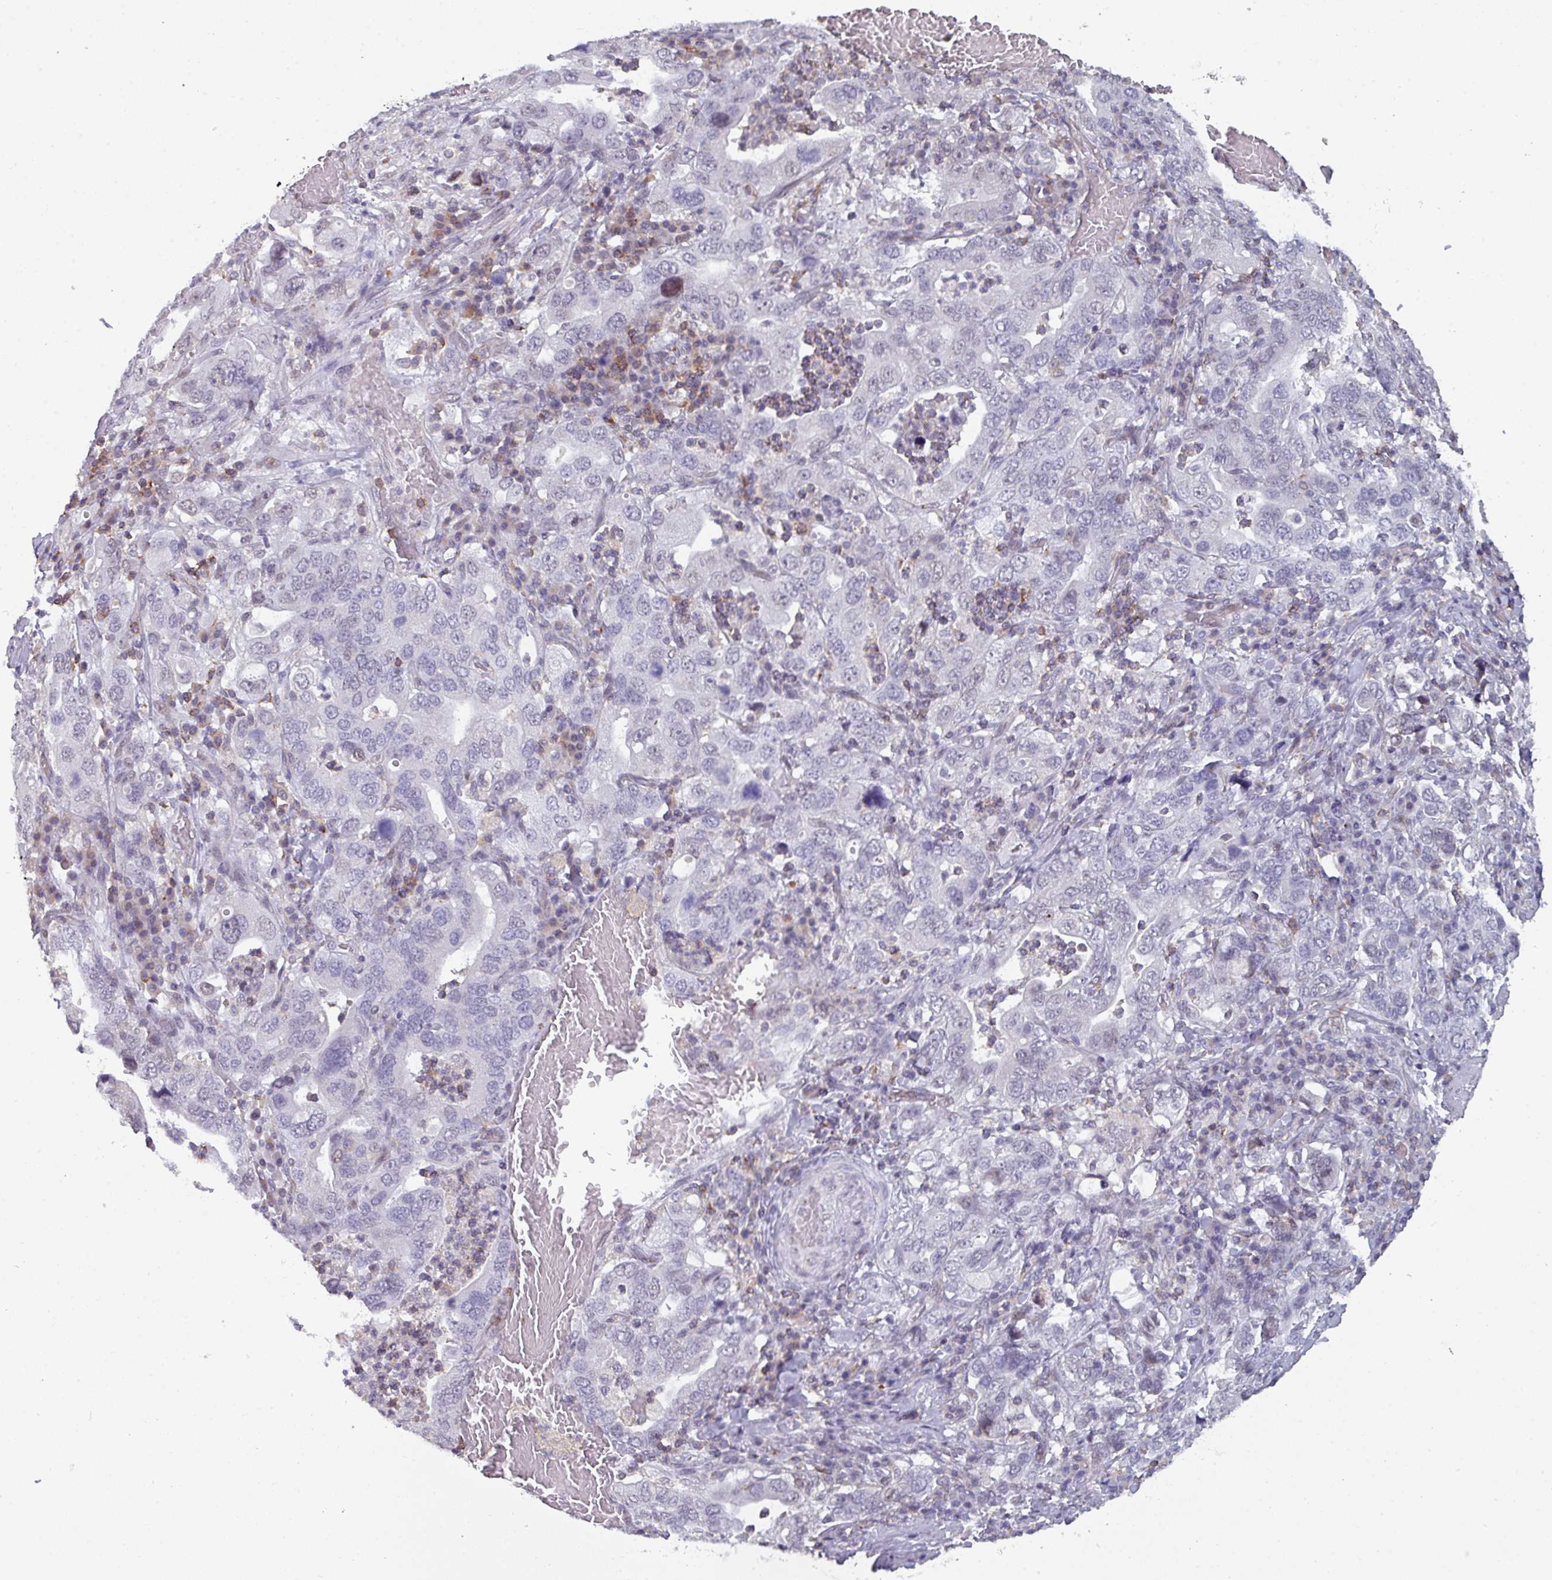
{"staining": {"intensity": "negative", "quantity": "none", "location": "none"}, "tissue": "stomach cancer", "cell_type": "Tumor cells", "image_type": "cancer", "snomed": [{"axis": "morphology", "description": "Adenocarcinoma, NOS"}, {"axis": "topography", "description": "Stomach, upper"}], "caption": "Immunohistochemical staining of adenocarcinoma (stomach) reveals no significant positivity in tumor cells.", "gene": "RASAL3", "patient": {"sex": "male", "age": 62}}